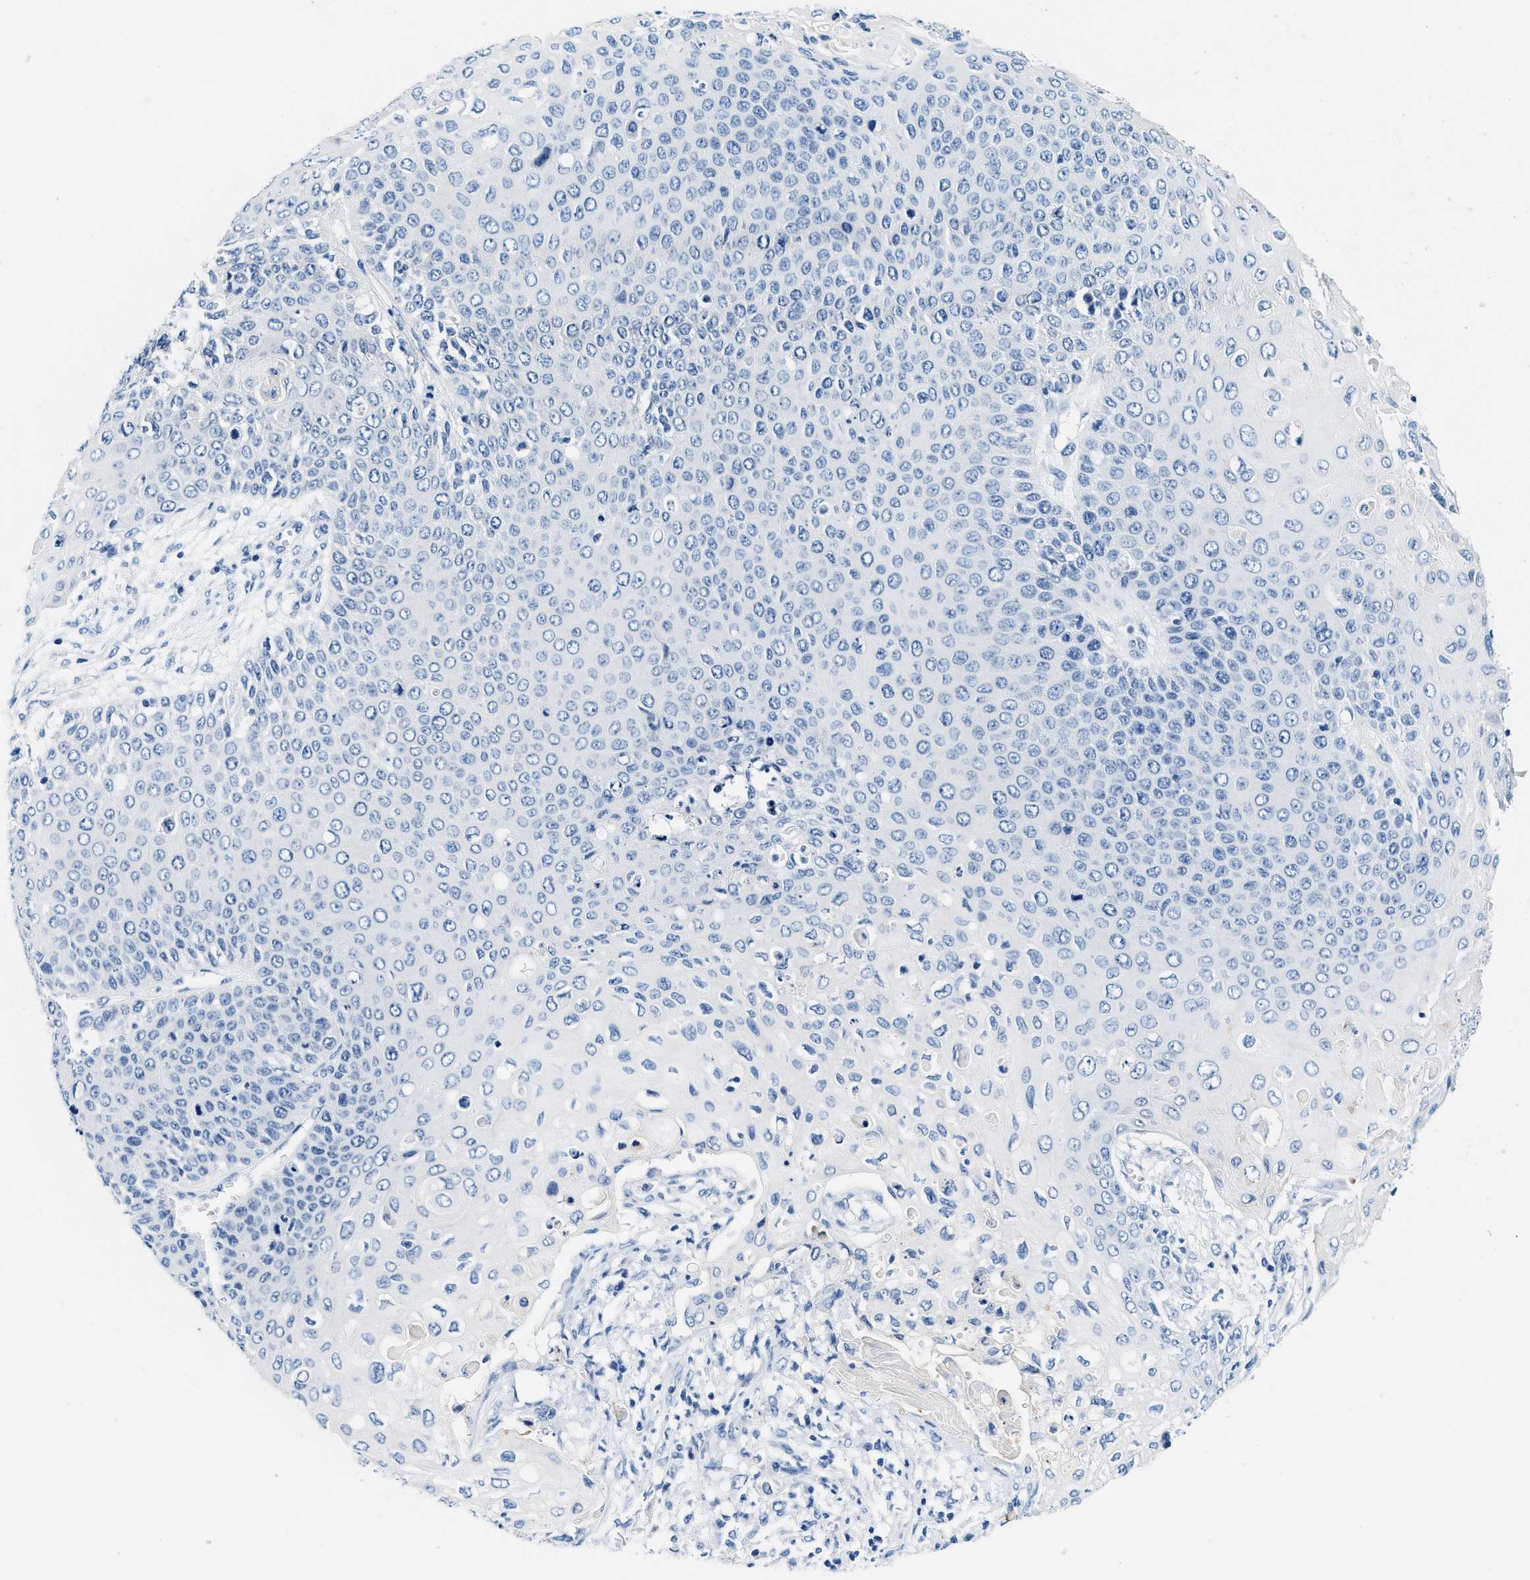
{"staining": {"intensity": "negative", "quantity": "none", "location": "none"}, "tissue": "cervical cancer", "cell_type": "Tumor cells", "image_type": "cancer", "snomed": [{"axis": "morphology", "description": "Squamous cell carcinoma, NOS"}, {"axis": "topography", "description": "Cervix"}], "caption": "Tumor cells show no significant expression in cervical cancer (squamous cell carcinoma).", "gene": "GSTM3", "patient": {"sex": "female", "age": 39}}